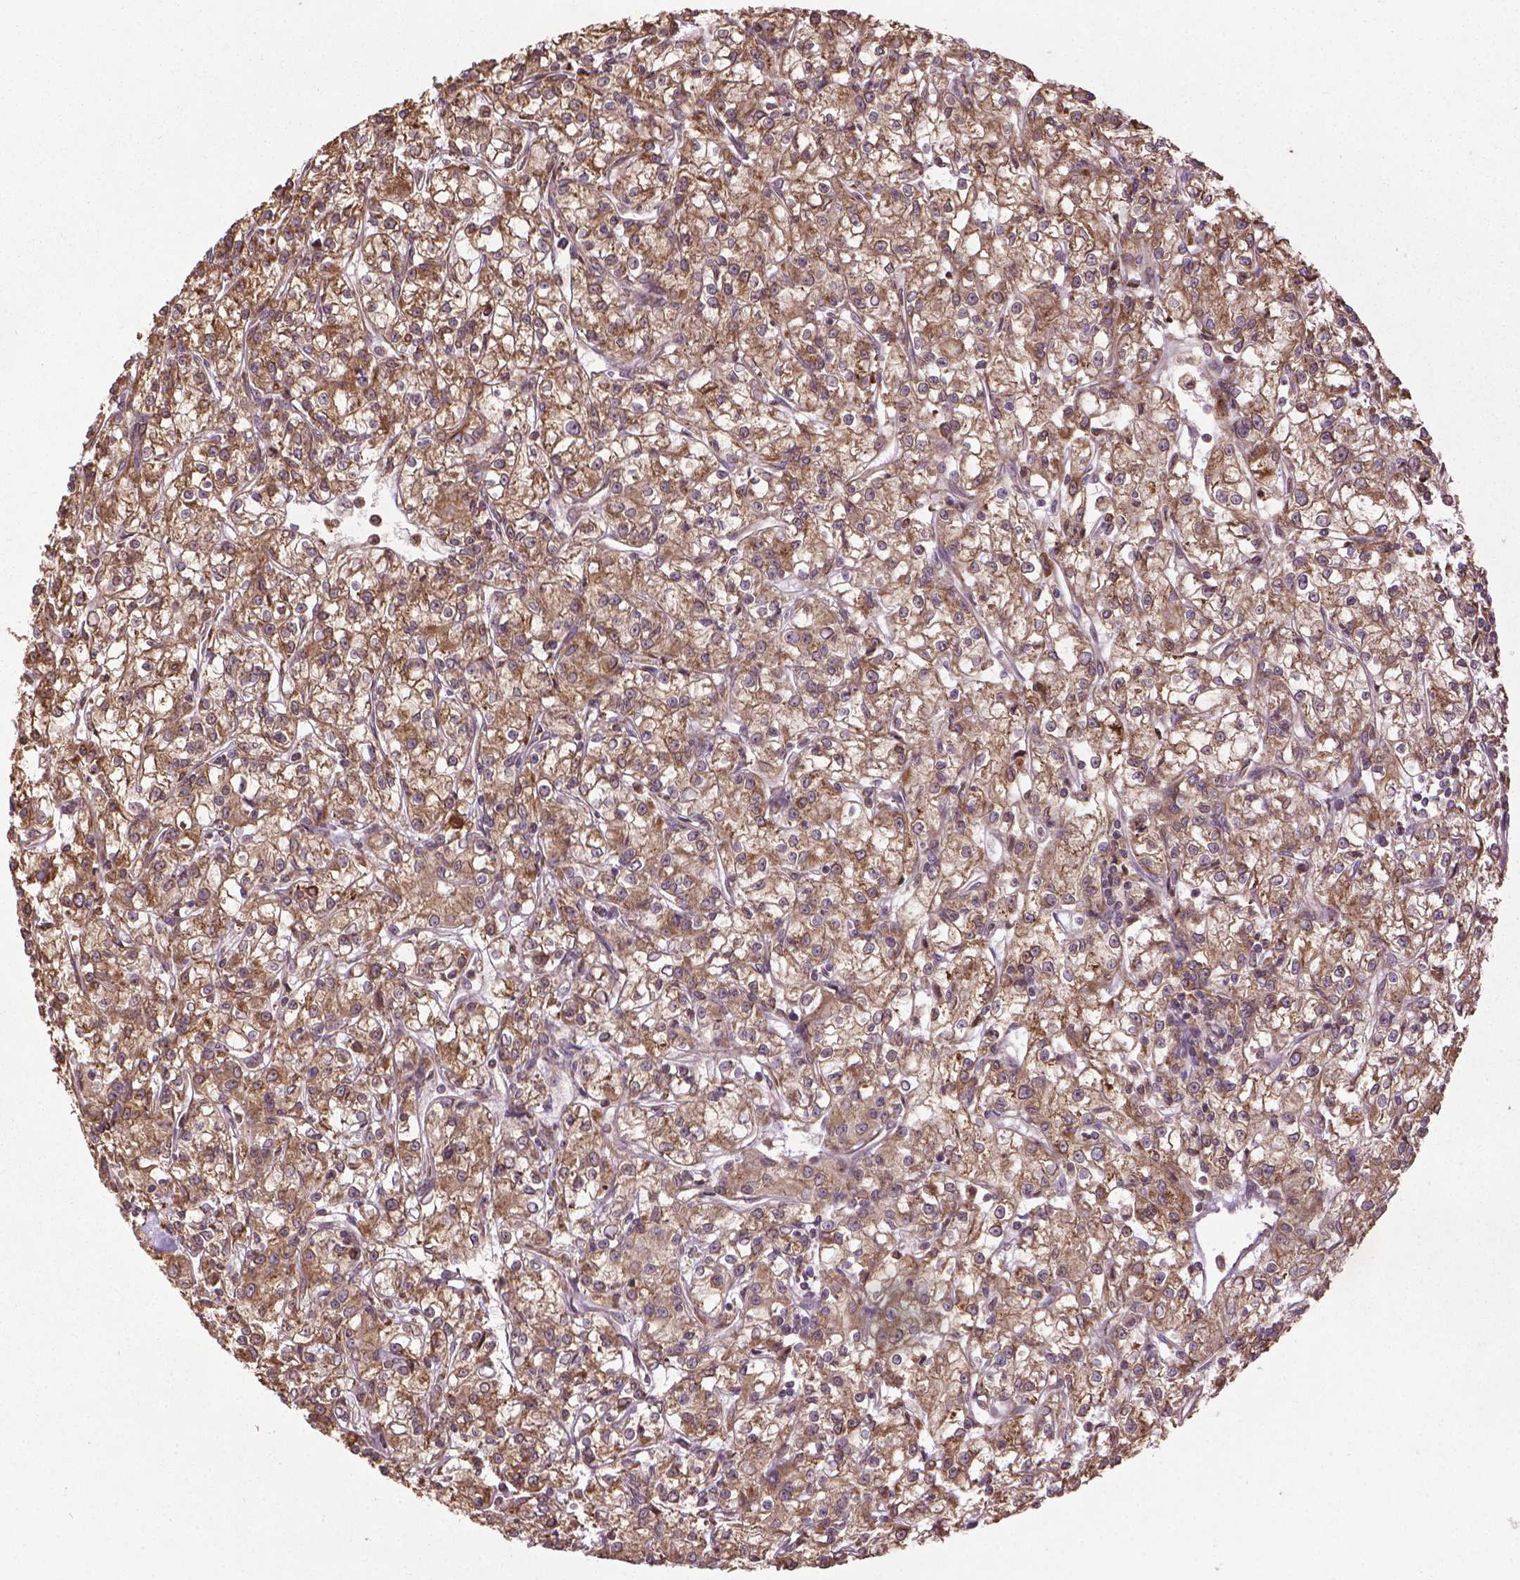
{"staining": {"intensity": "moderate", "quantity": ">75%", "location": "cytoplasmic/membranous"}, "tissue": "renal cancer", "cell_type": "Tumor cells", "image_type": "cancer", "snomed": [{"axis": "morphology", "description": "Adenocarcinoma, NOS"}, {"axis": "topography", "description": "Kidney"}], "caption": "A micrograph of human renal cancer stained for a protein exhibits moderate cytoplasmic/membranous brown staining in tumor cells.", "gene": "GAS1", "patient": {"sex": "female", "age": 59}}